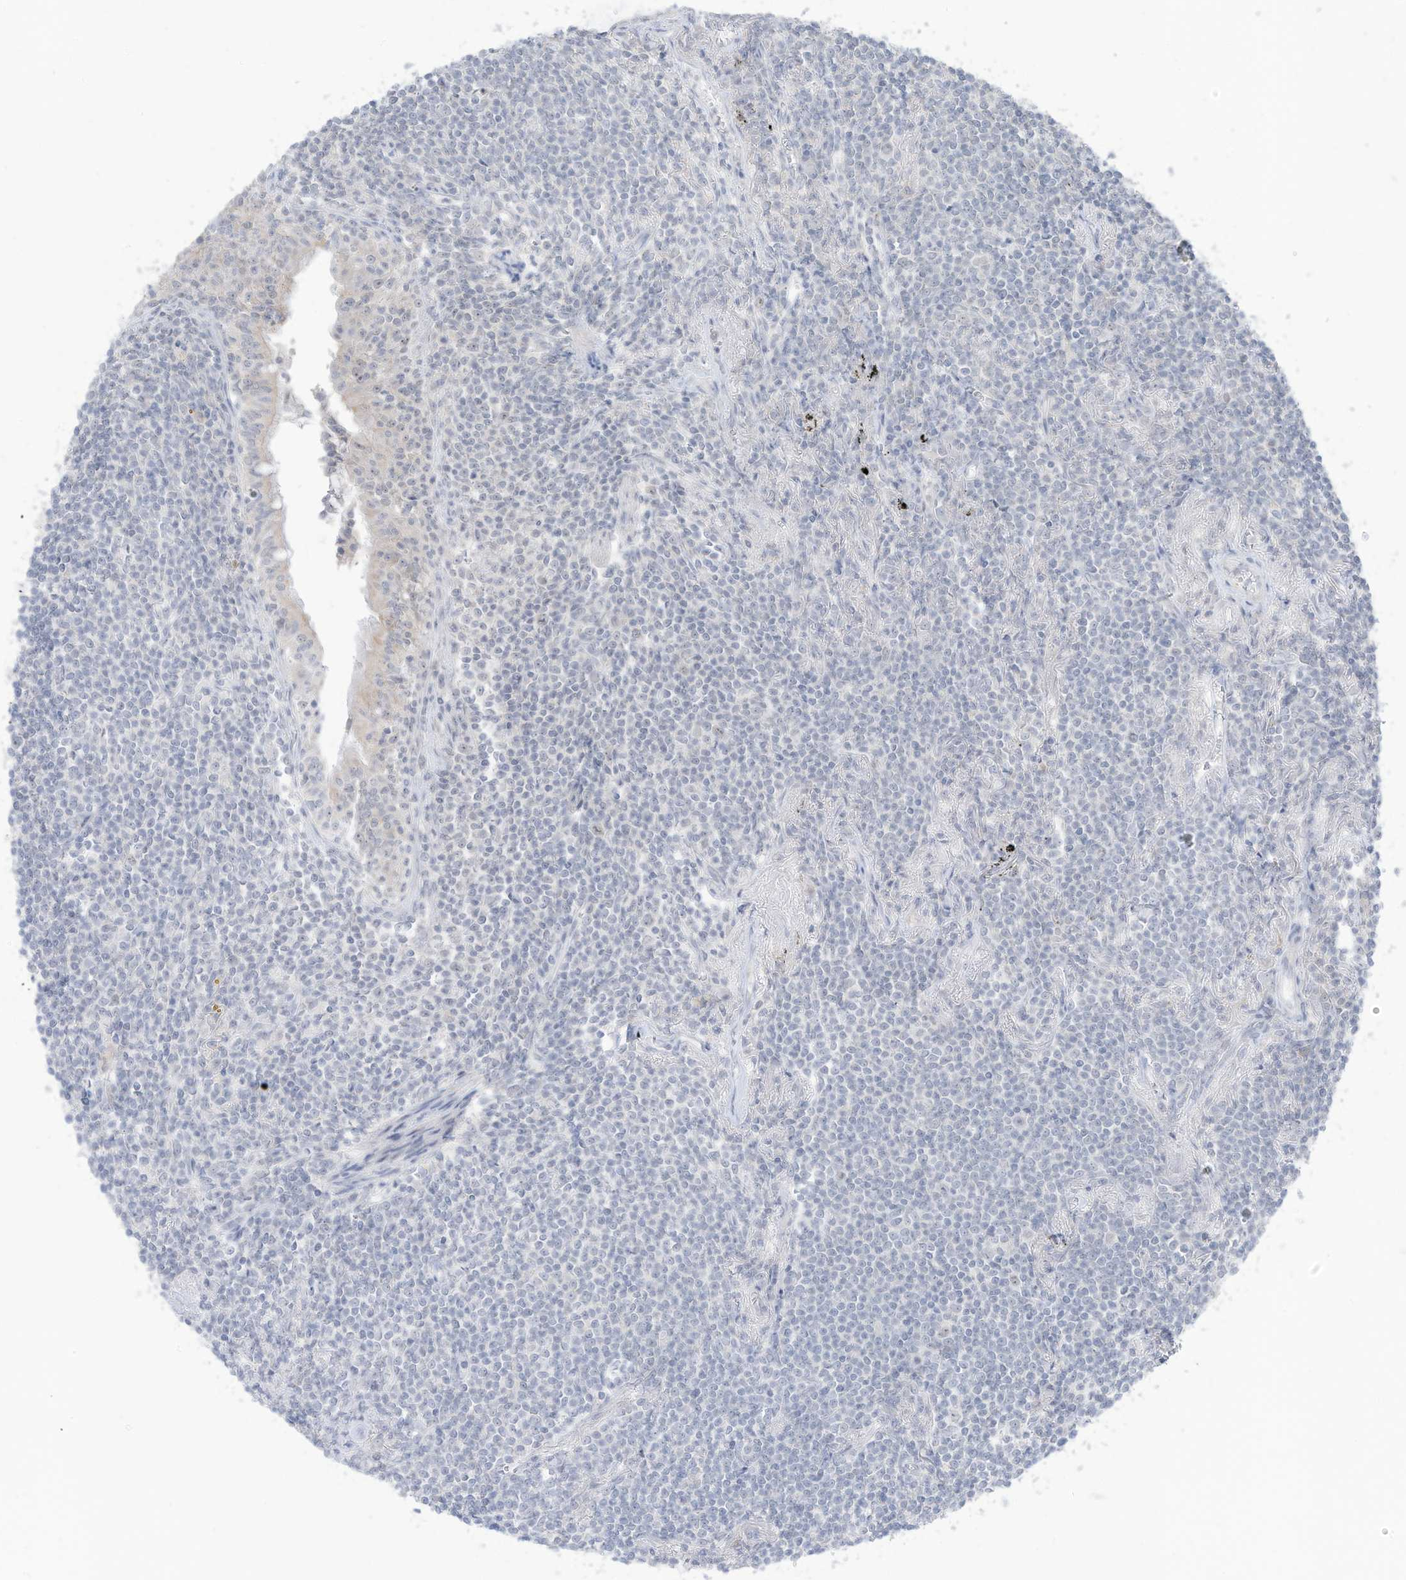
{"staining": {"intensity": "negative", "quantity": "none", "location": "none"}, "tissue": "lymphoma", "cell_type": "Tumor cells", "image_type": "cancer", "snomed": [{"axis": "morphology", "description": "Malignant lymphoma, non-Hodgkin's type, Low grade"}, {"axis": "topography", "description": "Lung"}], "caption": "An immunohistochemistry (IHC) image of lymphoma is shown. There is no staining in tumor cells of lymphoma.", "gene": "OGT", "patient": {"sex": "female", "age": 71}}